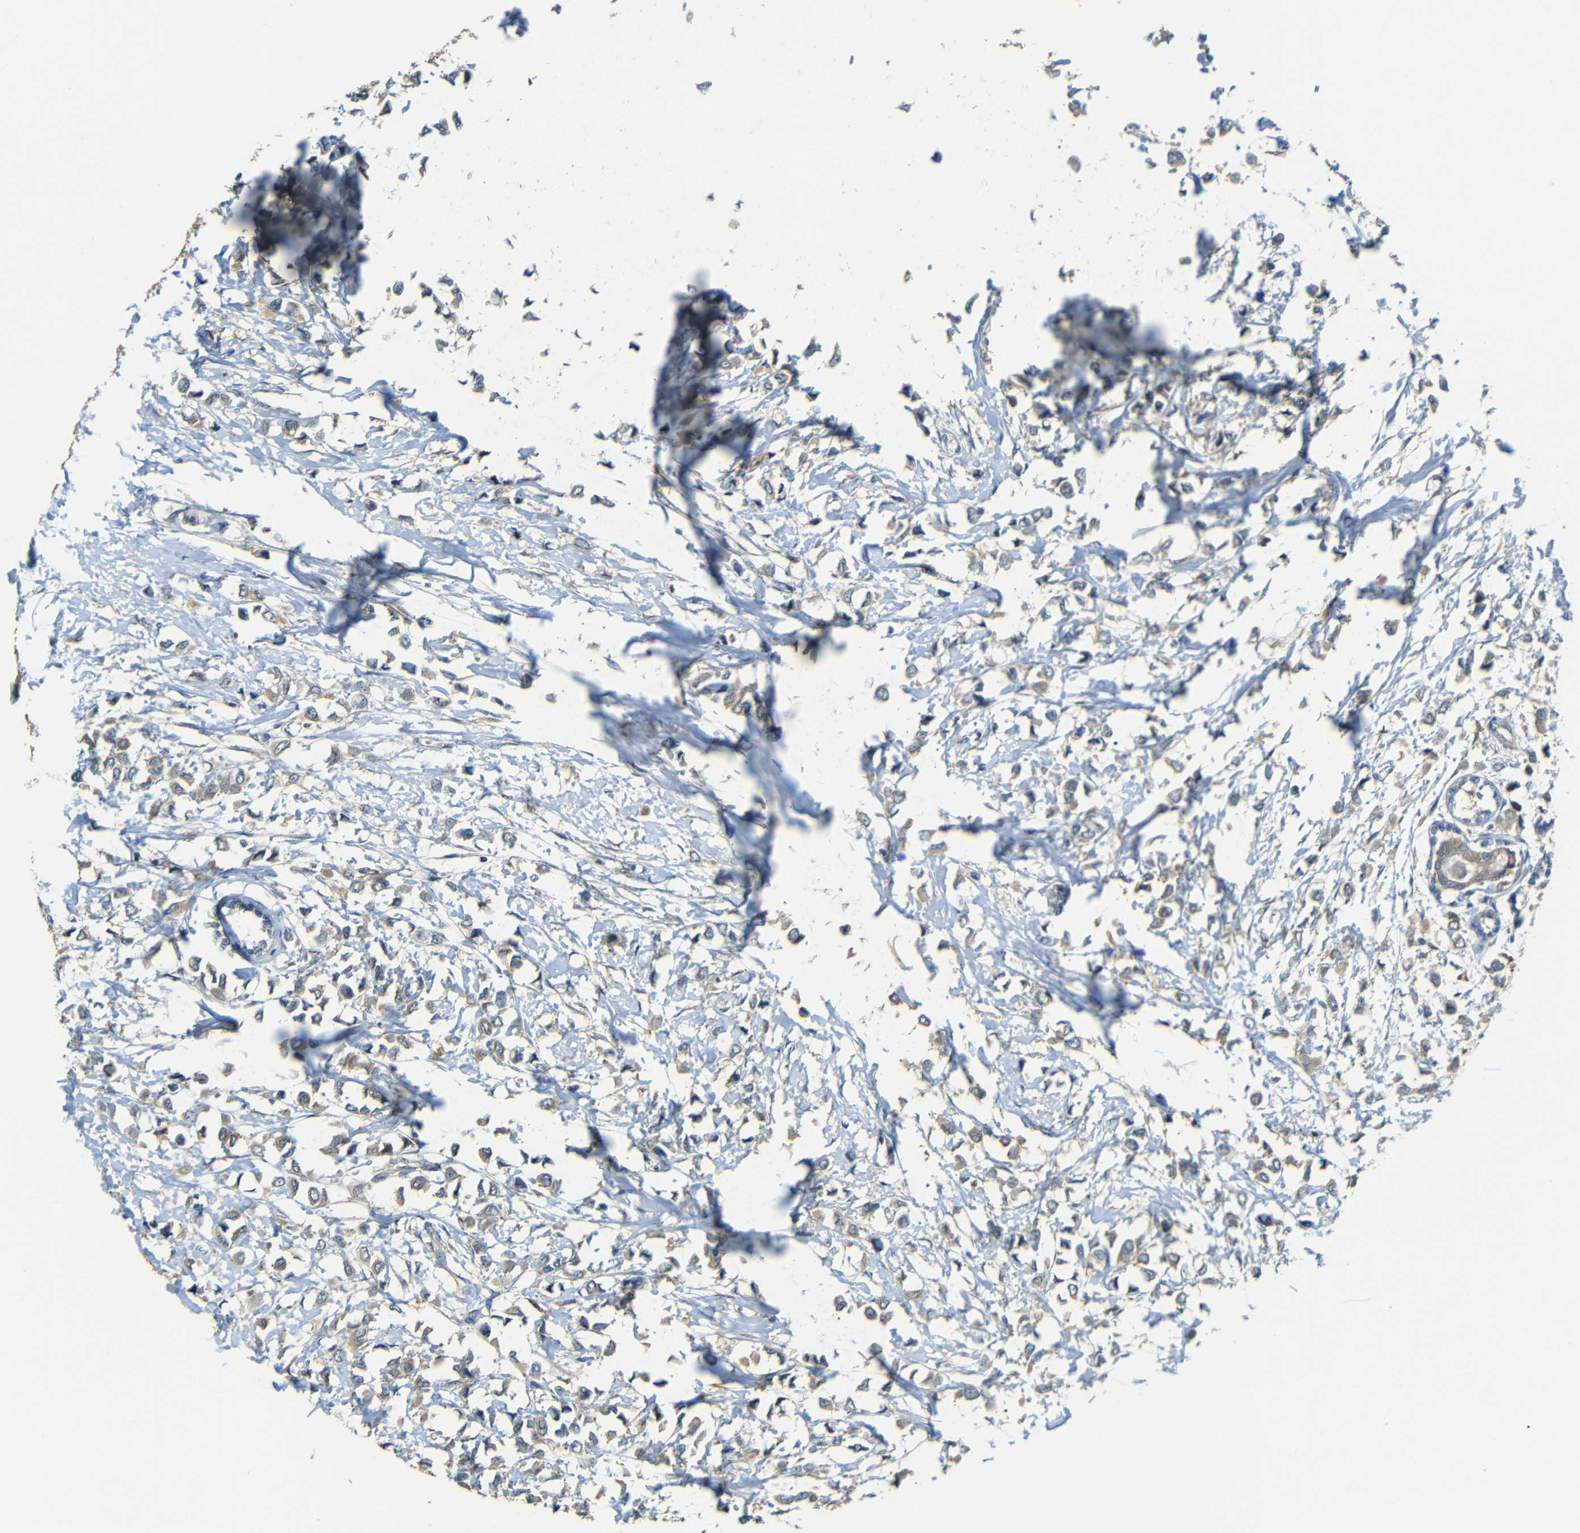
{"staining": {"intensity": "weak", "quantity": ">75%", "location": "cytoplasmic/membranous"}, "tissue": "breast cancer", "cell_type": "Tumor cells", "image_type": "cancer", "snomed": [{"axis": "morphology", "description": "Lobular carcinoma"}, {"axis": "topography", "description": "Breast"}], "caption": "Brown immunohistochemical staining in lobular carcinoma (breast) demonstrates weak cytoplasmic/membranous staining in approximately >75% of tumor cells.", "gene": "FNDC3A", "patient": {"sex": "female", "age": 51}}